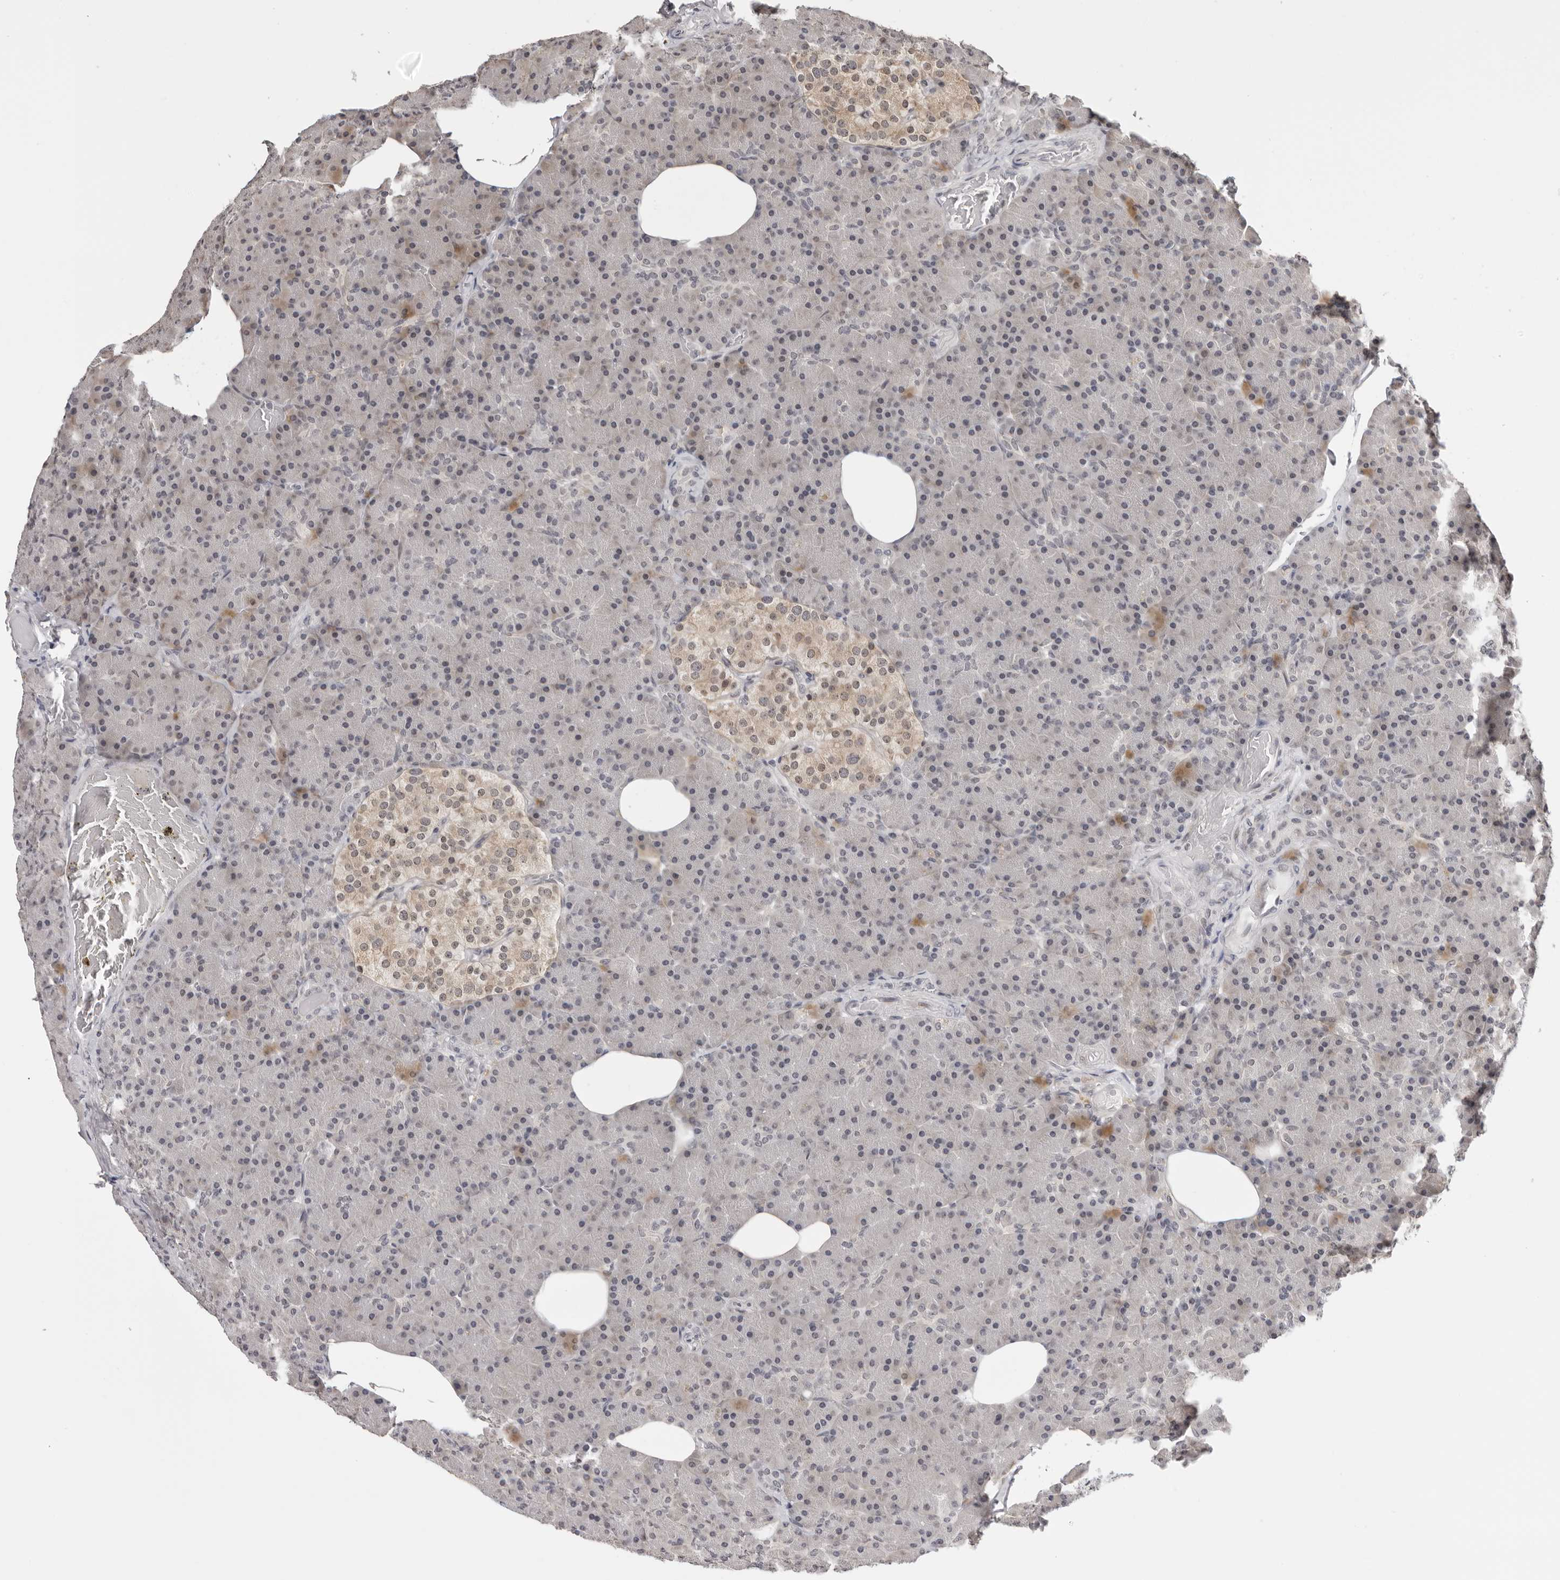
{"staining": {"intensity": "moderate", "quantity": "<25%", "location": "cytoplasmic/membranous,nuclear"}, "tissue": "pancreas", "cell_type": "Exocrine glandular cells", "image_type": "normal", "snomed": [{"axis": "morphology", "description": "Normal tissue, NOS"}, {"axis": "topography", "description": "Pancreas"}], "caption": "Benign pancreas was stained to show a protein in brown. There is low levels of moderate cytoplasmic/membranous,nuclear staining in approximately <25% of exocrine glandular cells.", "gene": "PRUNE1", "patient": {"sex": "female", "age": 43}}